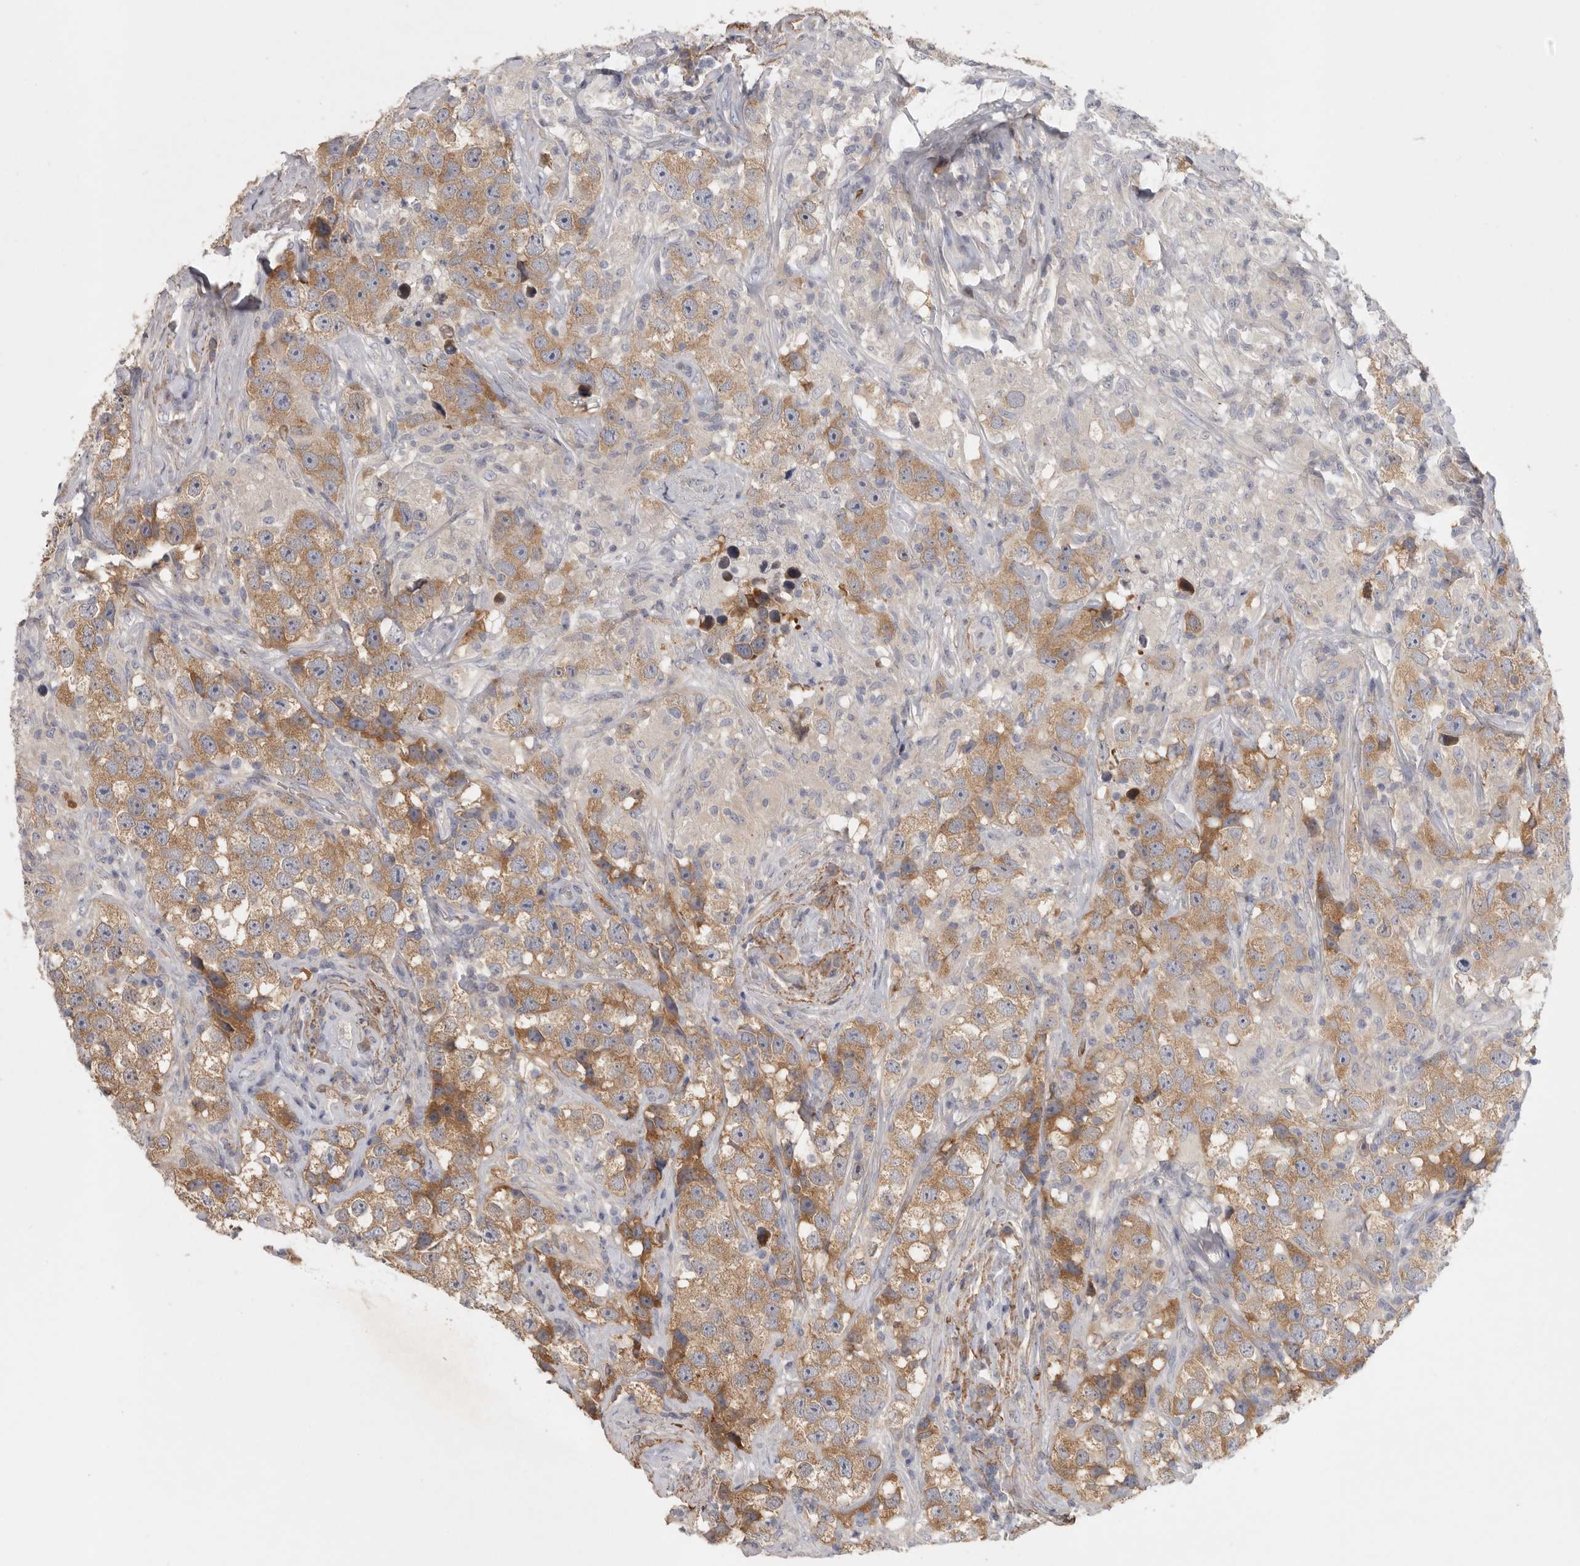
{"staining": {"intensity": "moderate", "quantity": ">75%", "location": "cytoplasmic/membranous"}, "tissue": "testis cancer", "cell_type": "Tumor cells", "image_type": "cancer", "snomed": [{"axis": "morphology", "description": "Seminoma, NOS"}, {"axis": "topography", "description": "Testis"}], "caption": "About >75% of tumor cells in human testis cancer show moderate cytoplasmic/membranous protein staining as visualized by brown immunohistochemical staining.", "gene": "CFAP298", "patient": {"sex": "male", "age": 49}}